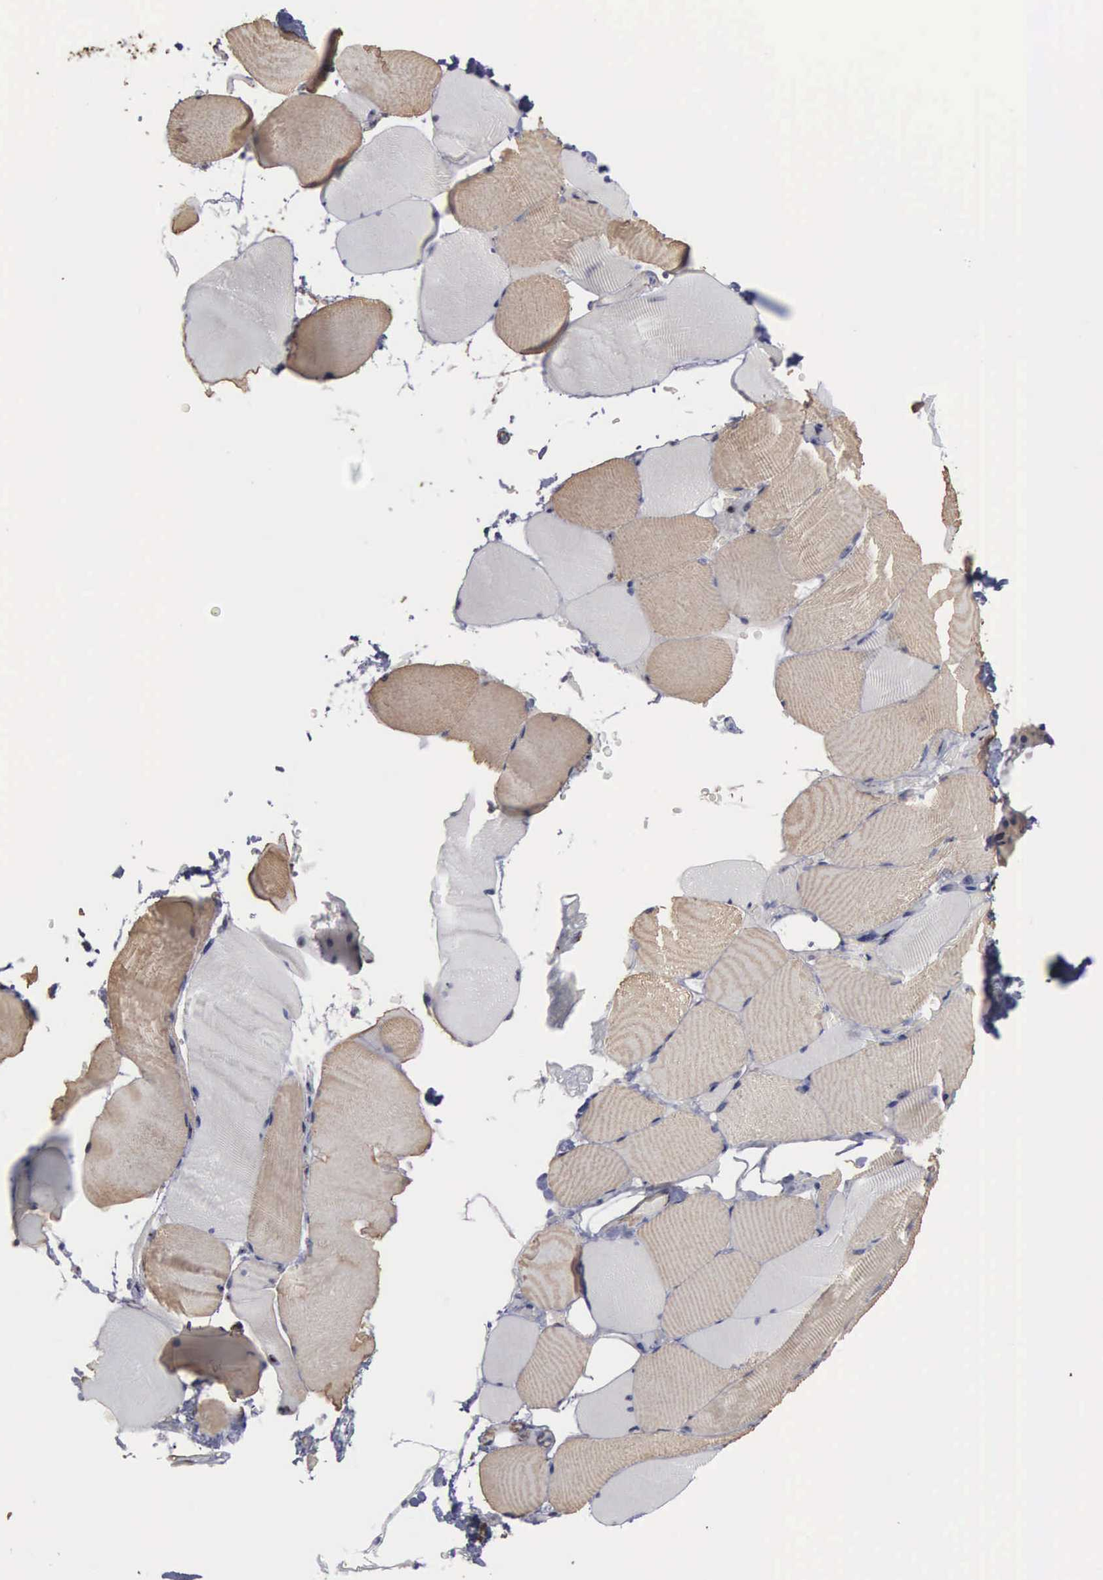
{"staining": {"intensity": "weak", "quantity": "<25%", "location": "cytoplasmic/membranous"}, "tissue": "skeletal muscle", "cell_type": "Myocytes", "image_type": "normal", "snomed": [{"axis": "morphology", "description": "Normal tissue, NOS"}, {"axis": "topography", "description": "Skeletal muscle"}, {"axis": "topography", "description": "Parathyroid gland"}], "caption": "The photomicrograph exhibits no staining of myocytes in unremarkable skeletal muscle.", "gene": "NGDN", "patient": {"sex": "female", "age": 37}}